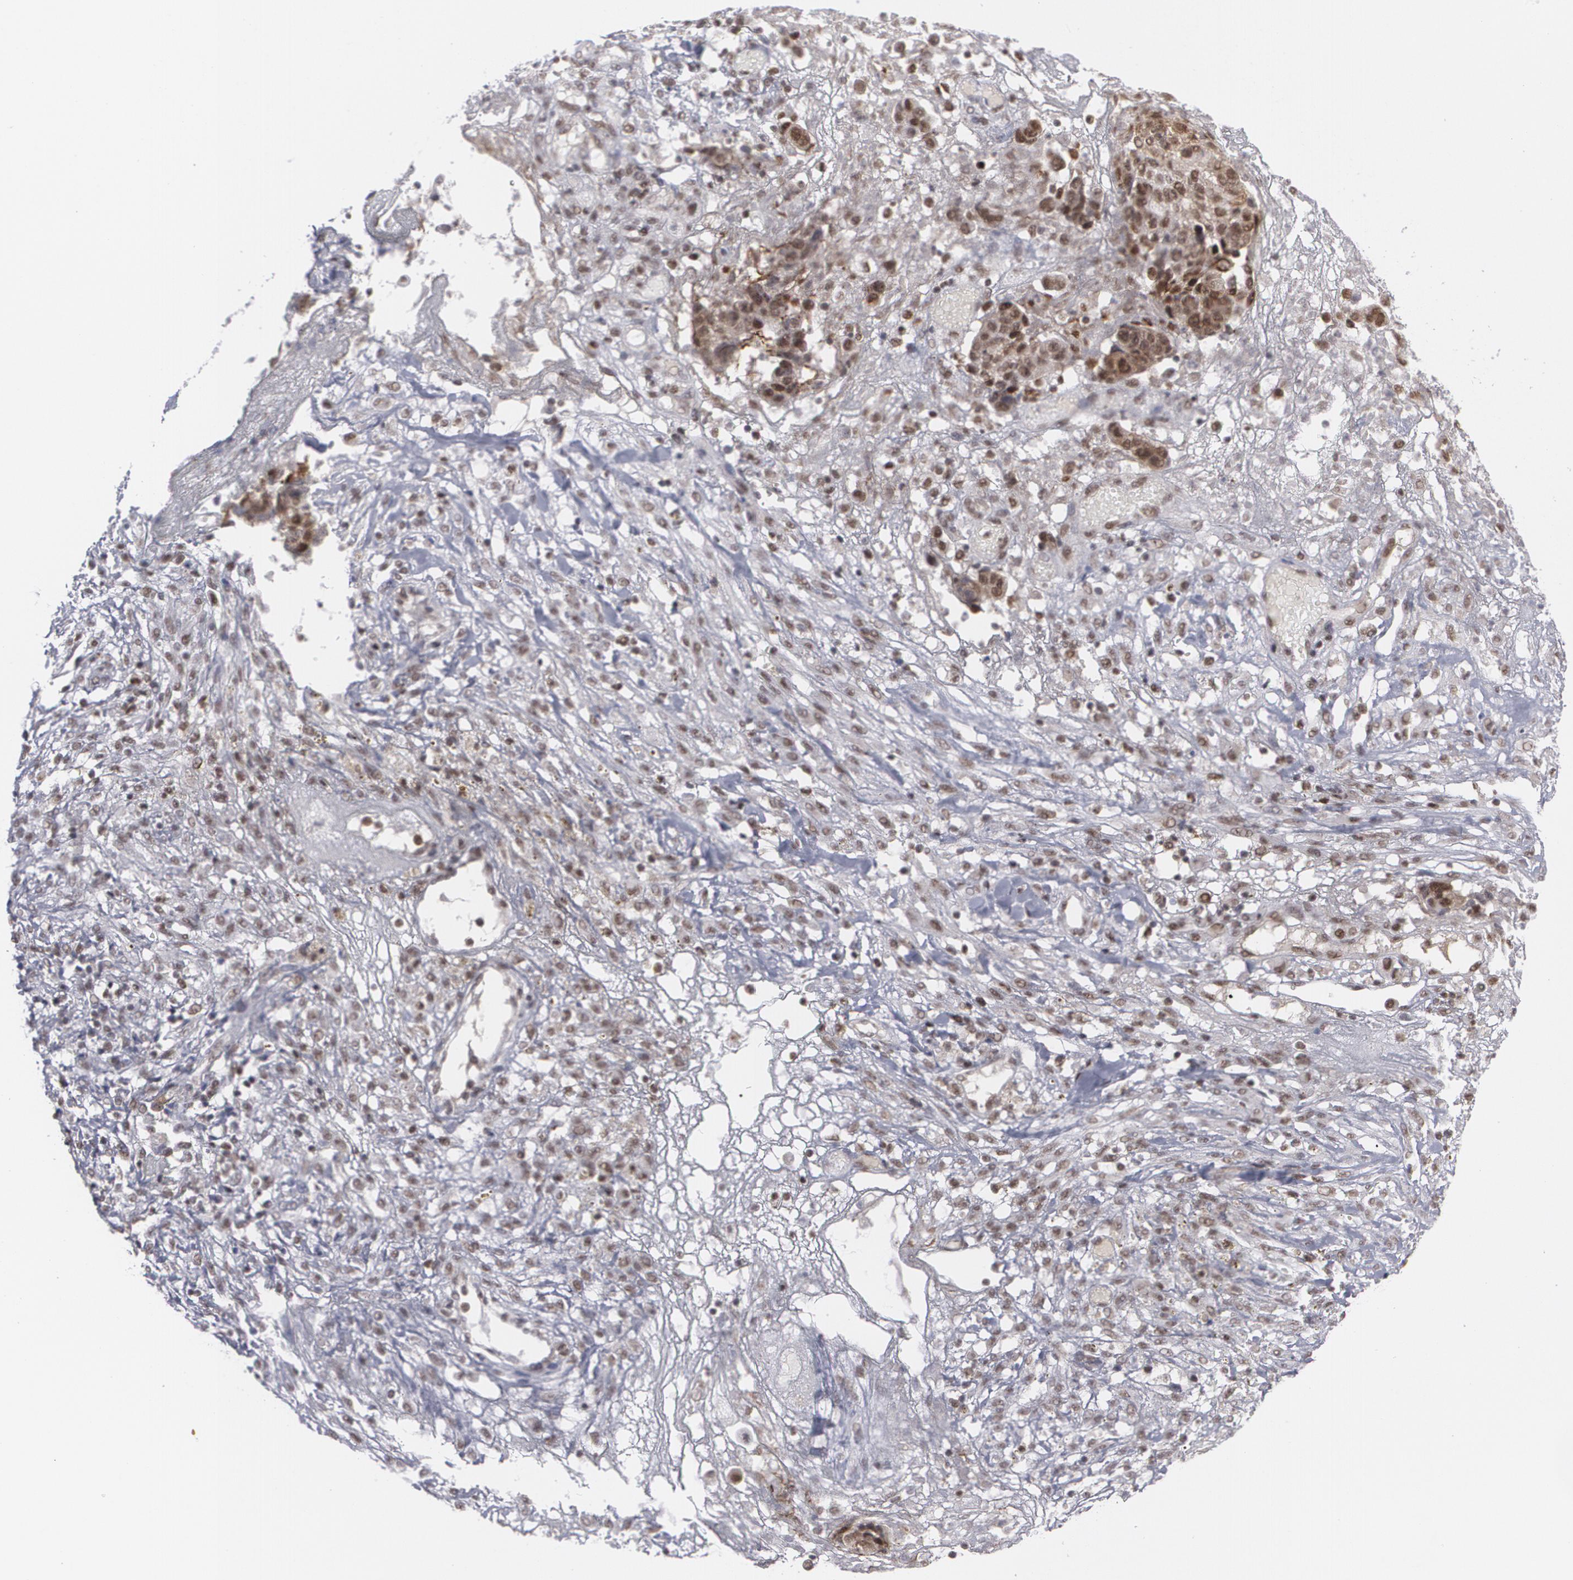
{"staining": {"intensity": "moderate", "quantity": "25%-75%", "location": "cytoplasmic/membranous,nuclear"}, "tissue": "ovarian cancer", "cell_type": "Tumor cells", "image_type": "cancer", "snomed": [{"axis": "morphology", "description": "Carcinoma, endometroid"}, {"axis": "topography", "description": "Ovary"}], "caption": "The immunohistochemical stain highlights moderate cytoplasmic/membranous and nuclear staining in tumor cells of ovarian cancer tissue.", "gene": "MCL1", "patient": {"sex": "female", "age": 42}}